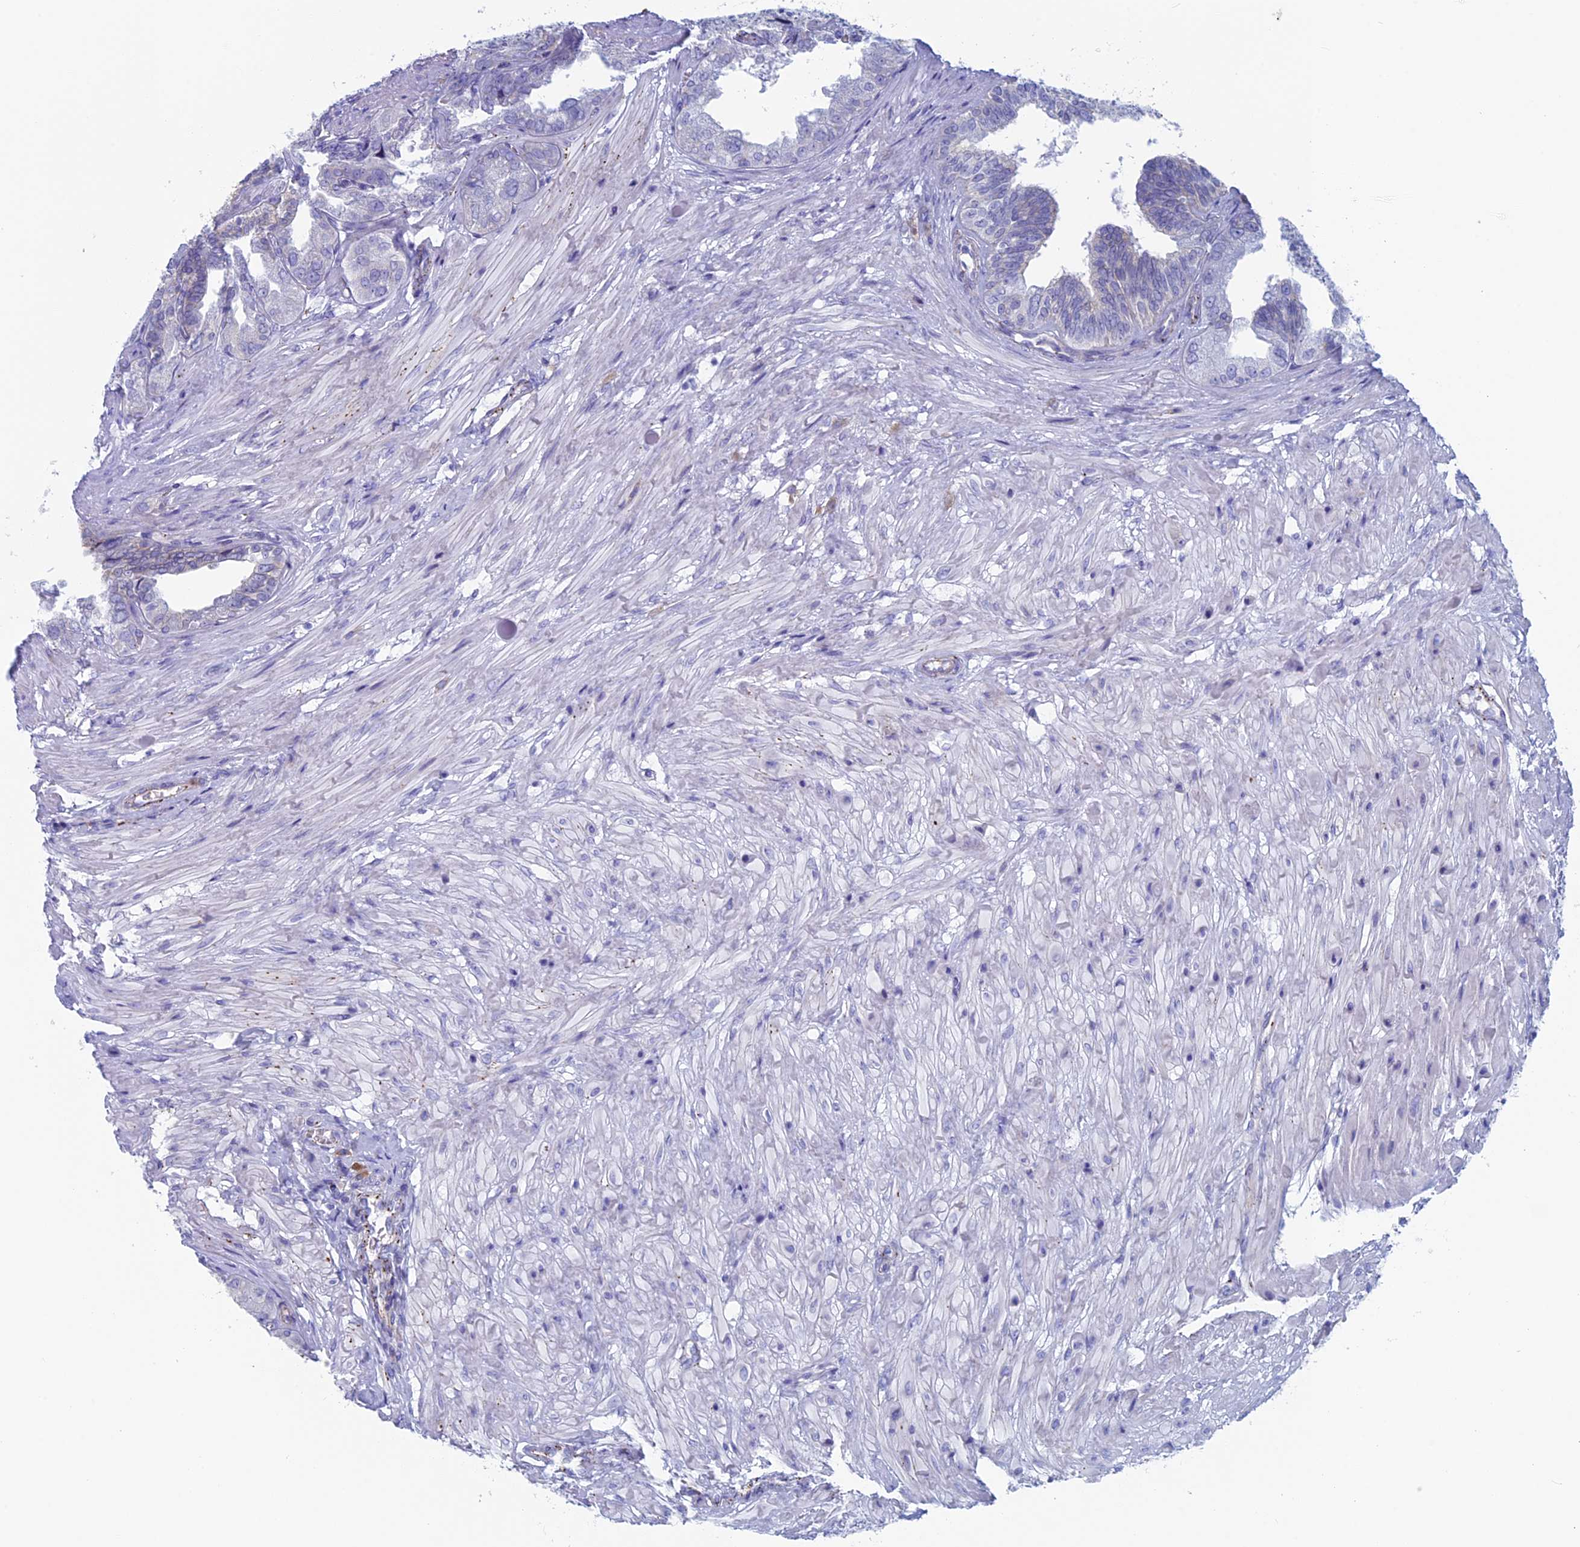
{"staining": {"intensity": "negative", "quantity": "none", "location": "none"}, "tissue": "seminal vesicle", "cell_type": "Glandular cells", "image_type": "normal", "snomed": [{"axis": "morphology", "description": "Normal tissue, NOS"}, {"axis": "topography", "description": "Seminal veicle"}], "caption": "This is an immunohistochemistry (IHC) micrograph of benign human seminal vesicle. There is no positivity in glandular cells.", "gene": "MAGEB6", "patient": {"sex": "male", "age": 63}}